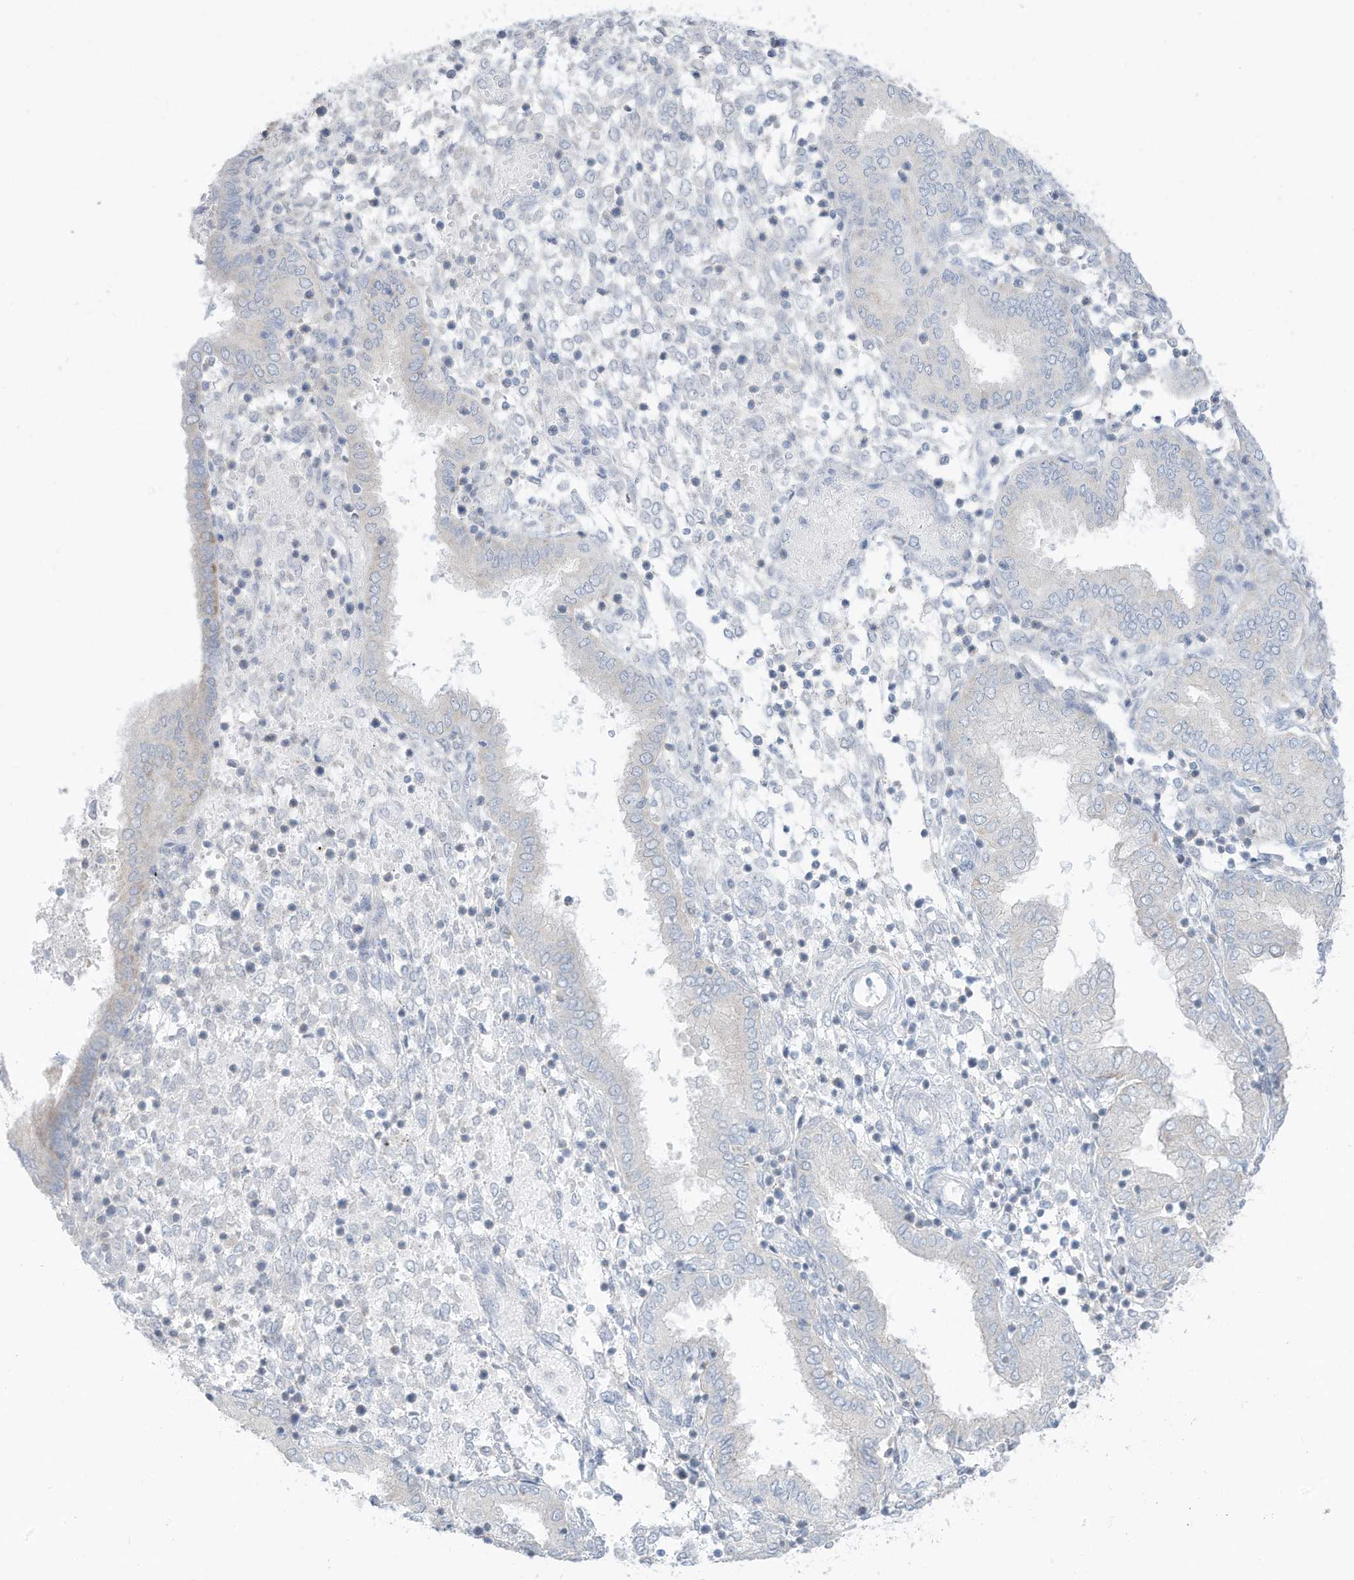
{"staining": {"intensity": "negative", "quantity": "none", "location": "none"}, "tissue": "endometrium", "cell_type": "Cells in endometrial stroma", "image_type": "normal", "snomed": [{"axis": "morphology", "description": "Normal tissue, NOS"}, {"axis": "topography", "description": "Endometrium"}], "caption": "IHC micrograph of benign endometrium: endometrium stained with DAB demonstrates no significant protein staining in cells in endometrial stroma. Nuclei are stained in blue.", "gene": "OGT", "patient": {"sex": "female", "age": 53}}